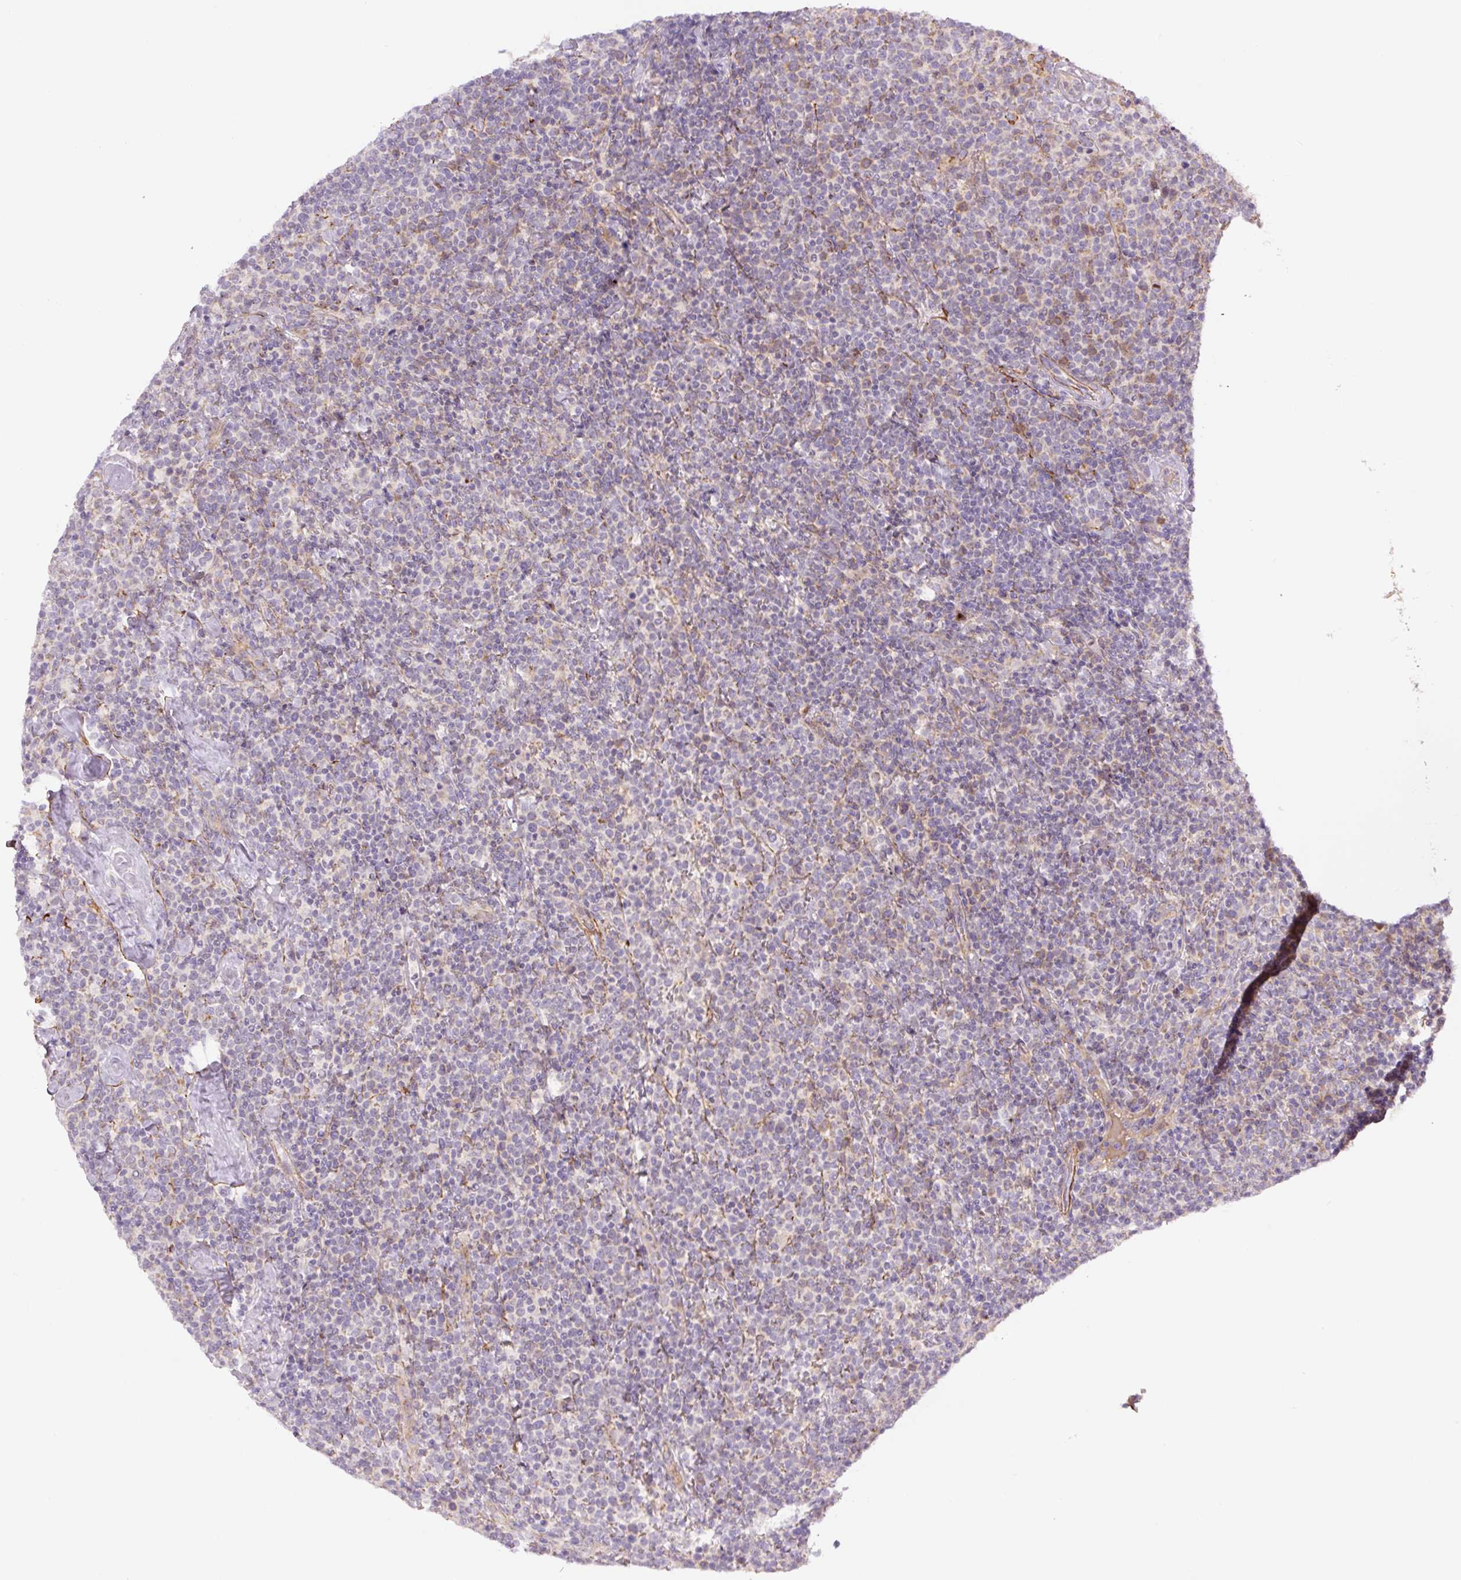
{"staining": {"intensity": "negative", "quantity": "none", "location": "none"}, "tissue": "lymphoma", "cell_type": "Tumor cells", "image_type": "cancer", "snomed": [{"axis": "morphology", "description": "Malignant lymphoma, non-Hodgkin's type, High grade"}, {"axis": "topography", "description": "Lymph node"}], "caption": "The immunohistochemistry histopathology image has no significant staining in tumor cells of malignant lymphoma, non-Hodgkin's type (high-grade) tissue.", "gene": "CCNI2", "patient": {"sex": "male", "age": 61}}